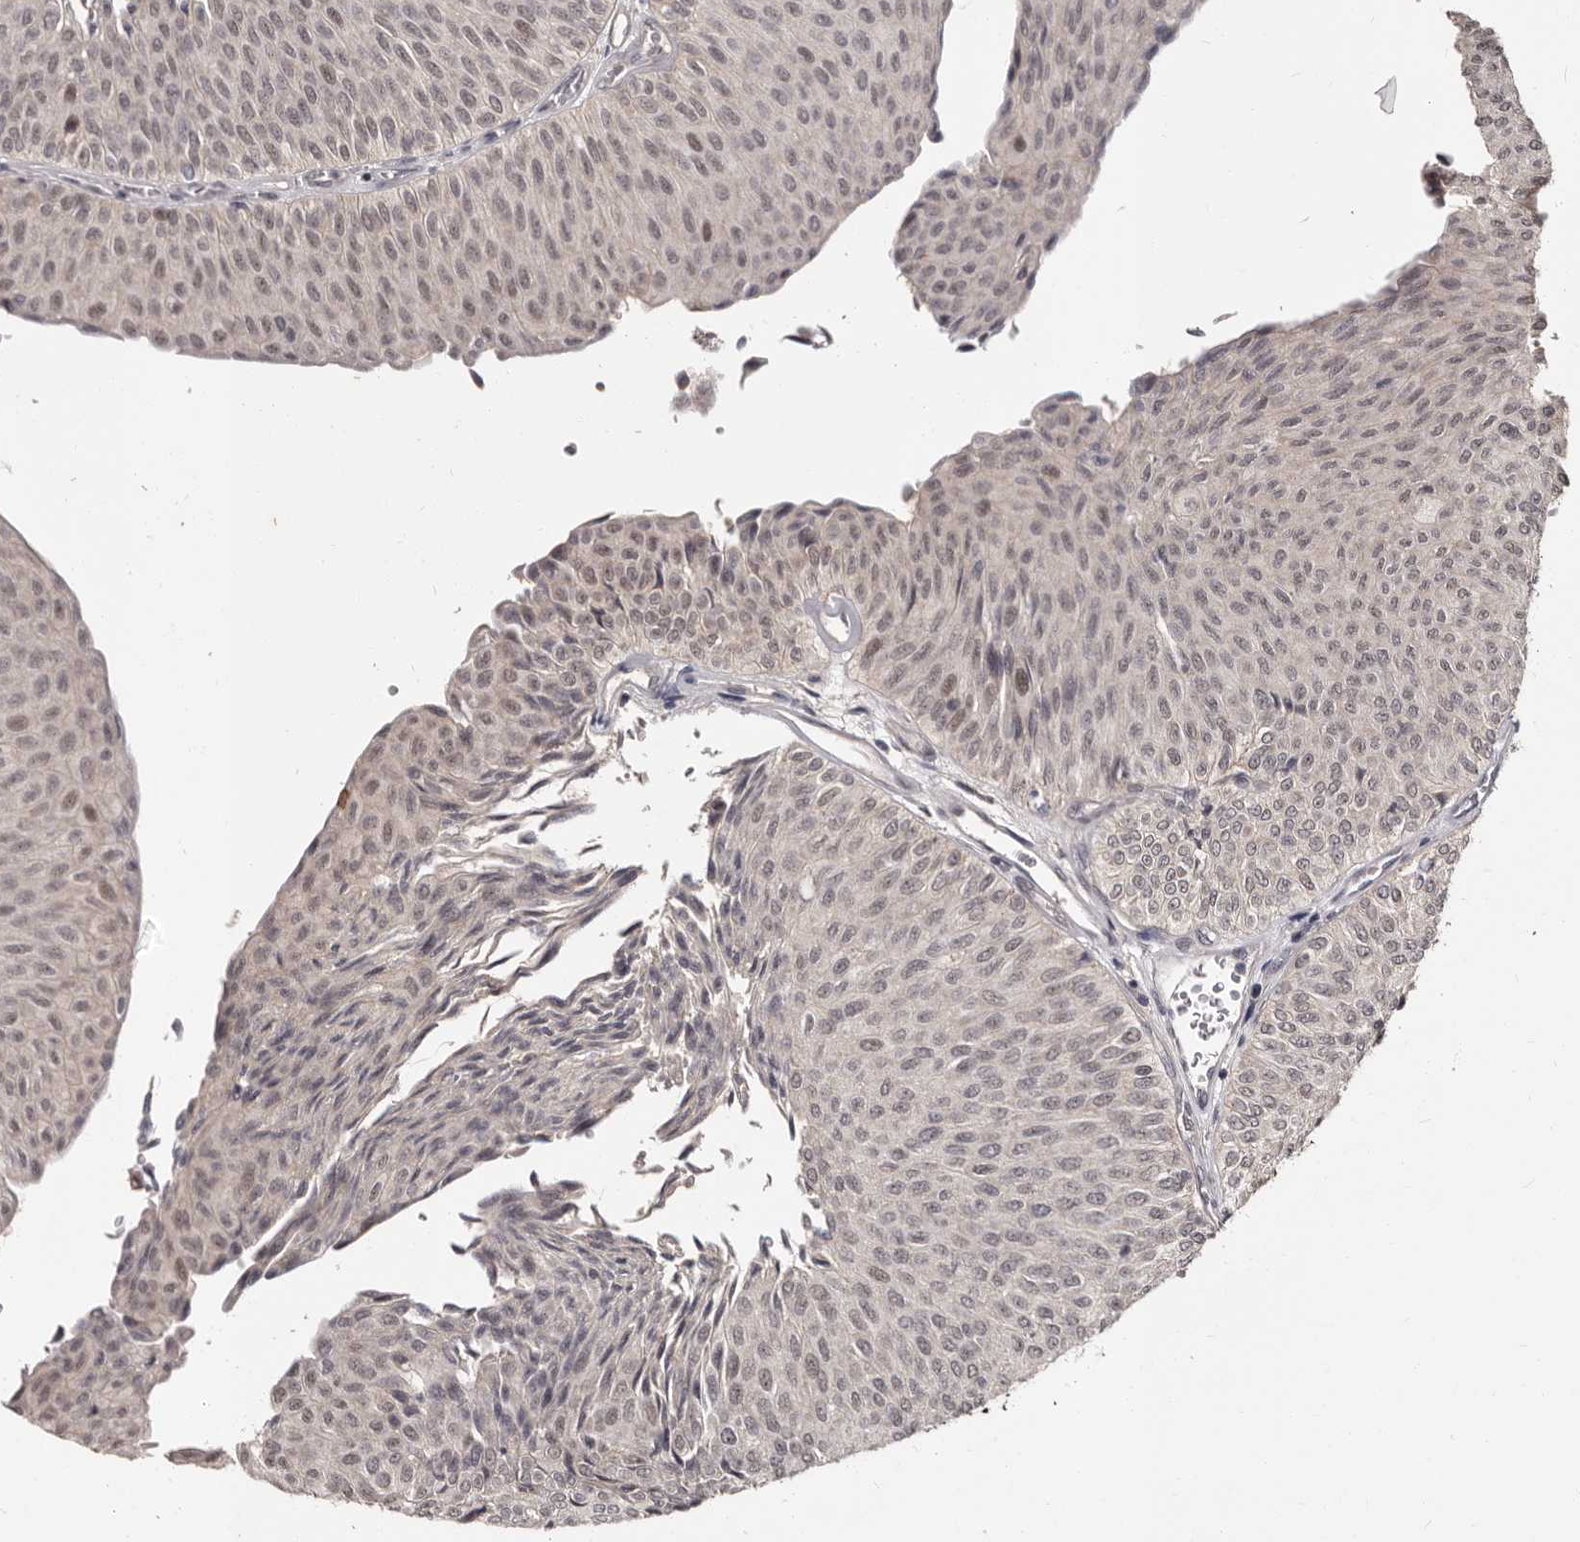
{"staining": {"intensity": "weak", "quantity": "25%-75%", "location": "nuclear"}, "tissue": "urothelial cancer", "cell_type": "Tumor cells", "image_type": "cancer", "snomed": [{"axis": "morphology", "description": "Urothelial carcinoma, Low grade"}, {"axis": "topography", "description": "Urinary bladder"}], "caption": "Protein expression analysis of human urothelial cancer reveals weak nuclear expression in about 25%-75% of tumor cells. The staining was performed using DAB to visualize the protein expression in brown, while the nuclei were stained in blue with hematoxylin (Magnification: 20x).", "gene": "TBC1D22B", "patient": {"sex": "male", "age": 78}}